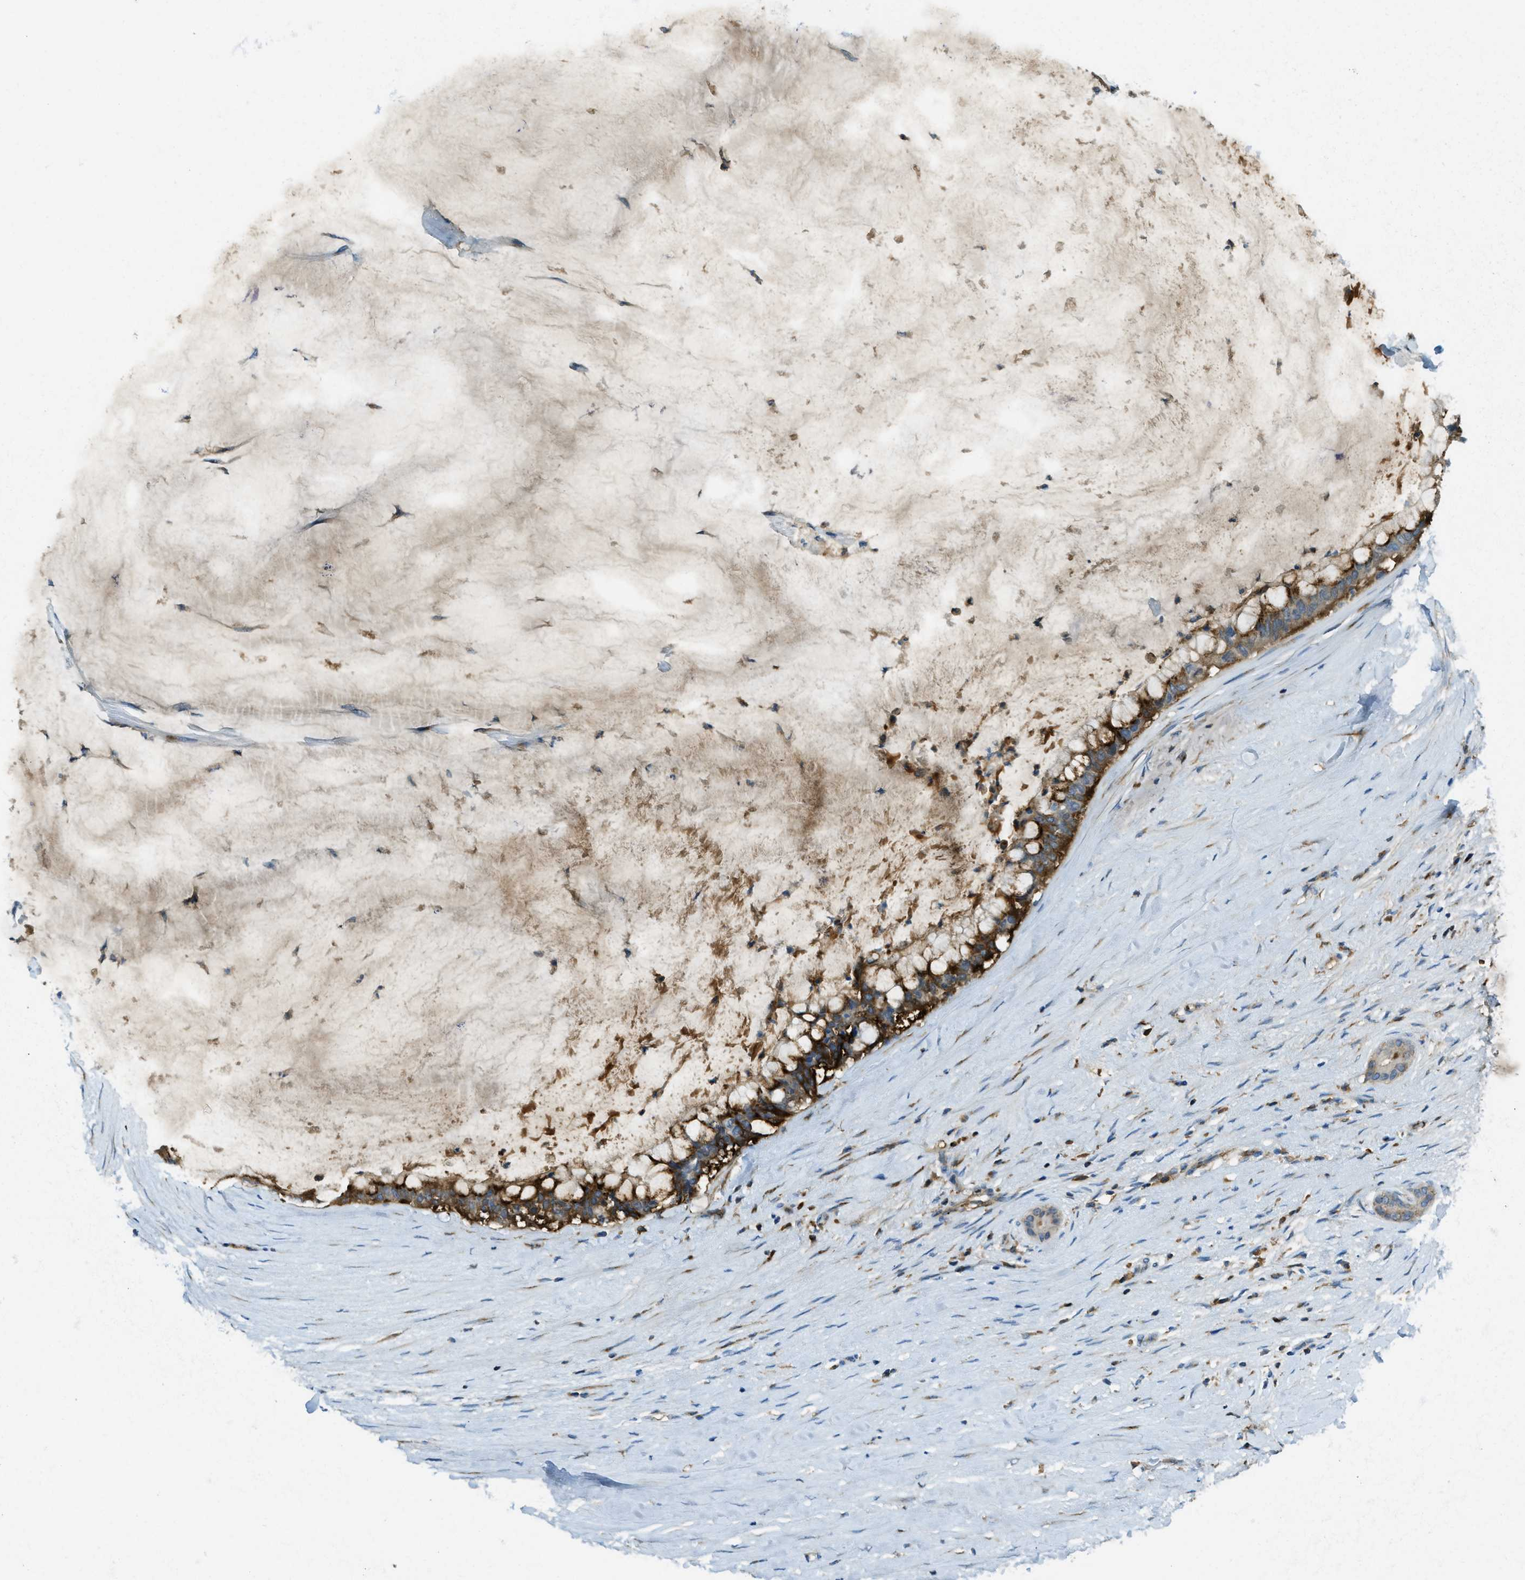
{"staining": {"intensity": "moderate", "quantity": ">75%", "location": "cytoplasmic/membranous"}, "tissue": "pancreatic cancer", "cell_type": "Tumor cells", "image_type": "cancer", "snomed": [{"axis": "morphology", "description": "Adenocarcinoma, NOS"}, {"axis": "topography", "description": "Pancreas"}], "caption": "Human adenocarcinoma (pancreatic) stained with a protein marker reveals moderate staining in tumor cells.", "gene": "TRIM59", "patient": {"sex": "male", "age": 41}}